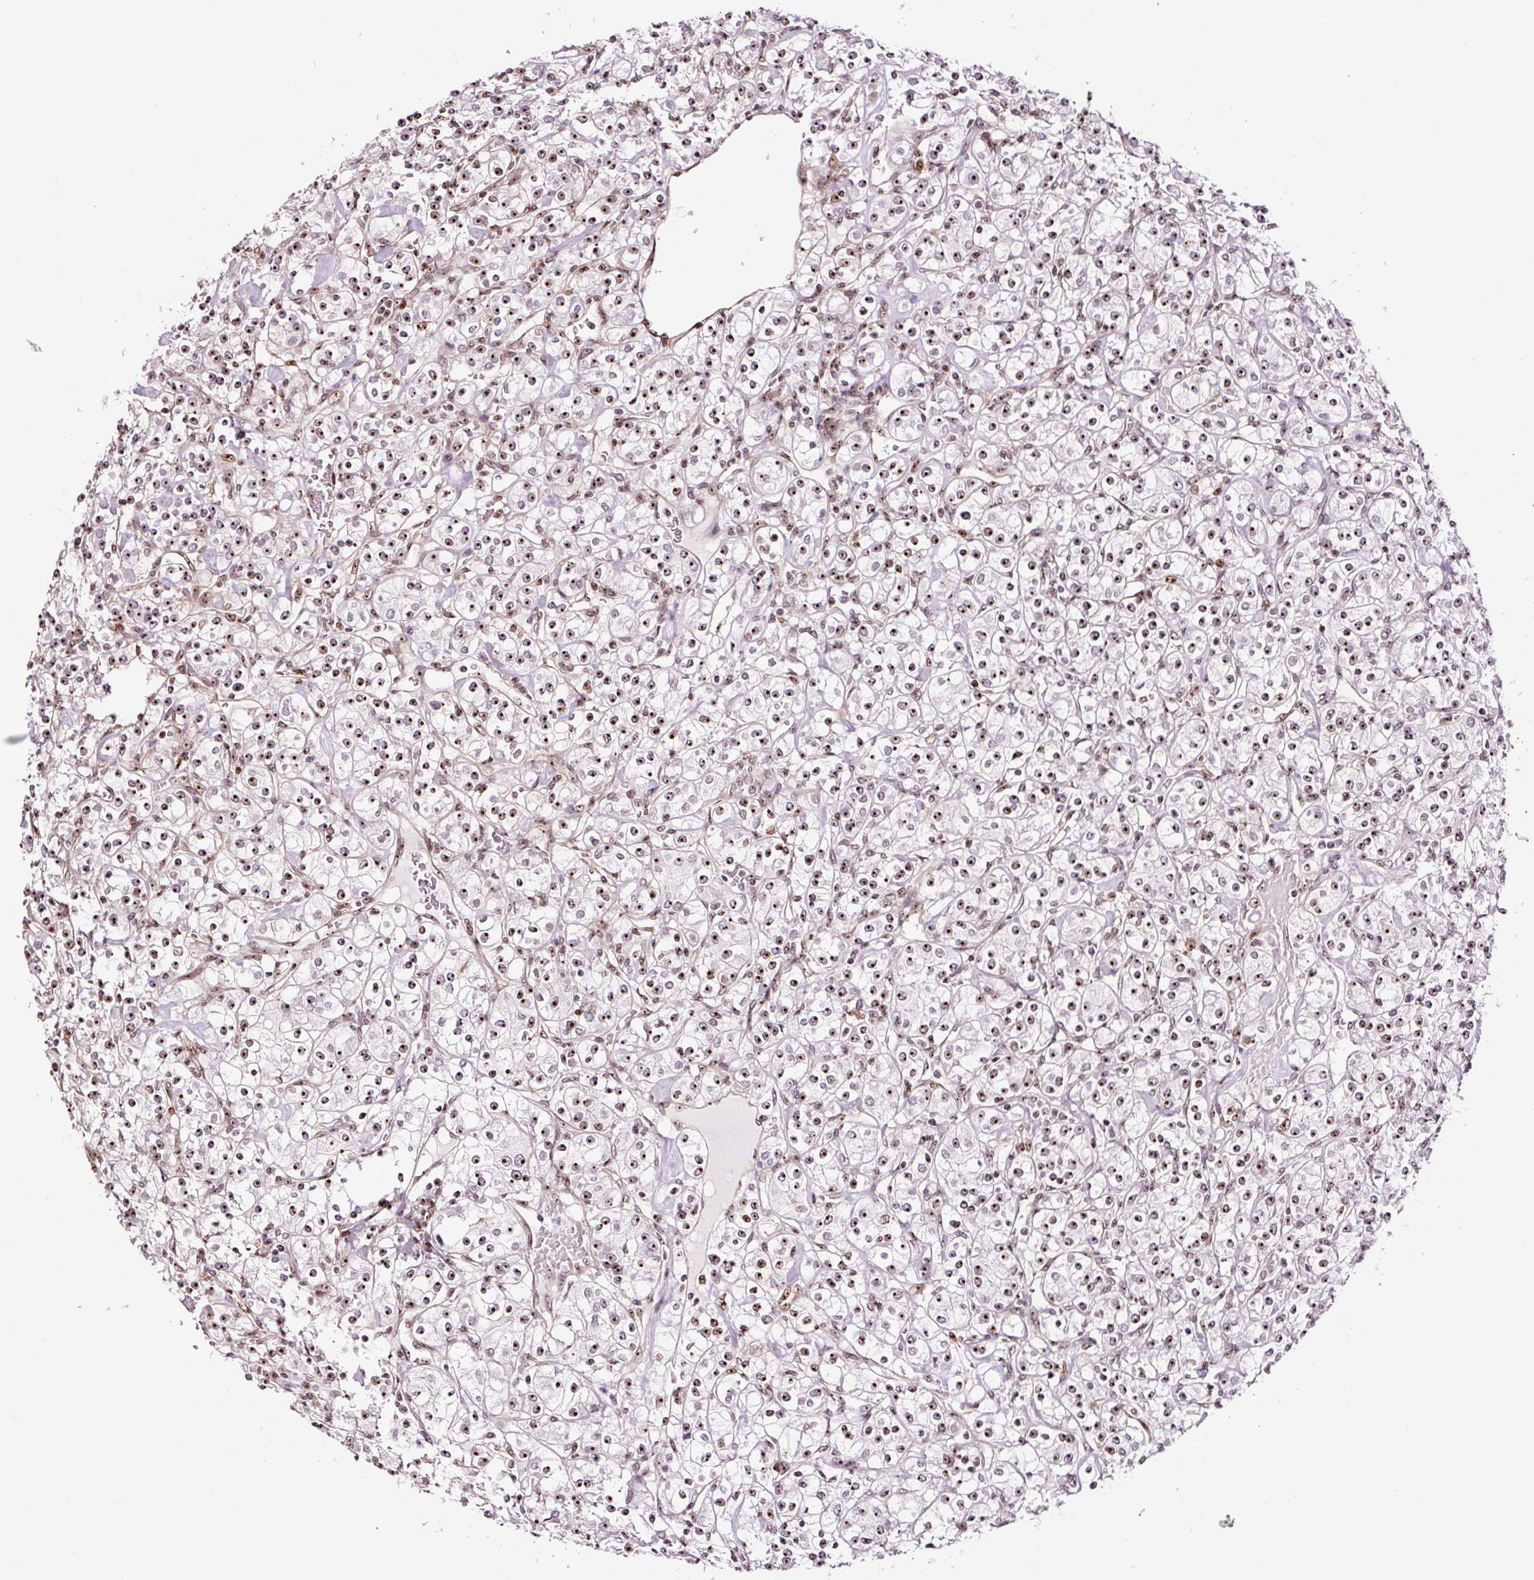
{"staining": {"intensity": "moderate", "quantity": ">75%", "location": "nuclear"}, "tissue": "renal cancer", "cell_type": "Tumor cells", "image_type": "cancer", "snomed": [{"axis": "morphology", "description": "Adenocarcinoma, NOS"}, {"axis": "topography", "description": "Kidney"}], "caption": "A high-resolution histopathology image shows immunohistochemistry staining of renal adenocarcinoma, which demonstrates moderate nuclear positivity in approximately >75% of tumor cells.", "gene": "GNL3", "patient": {"sex": "male", "age": 77}}